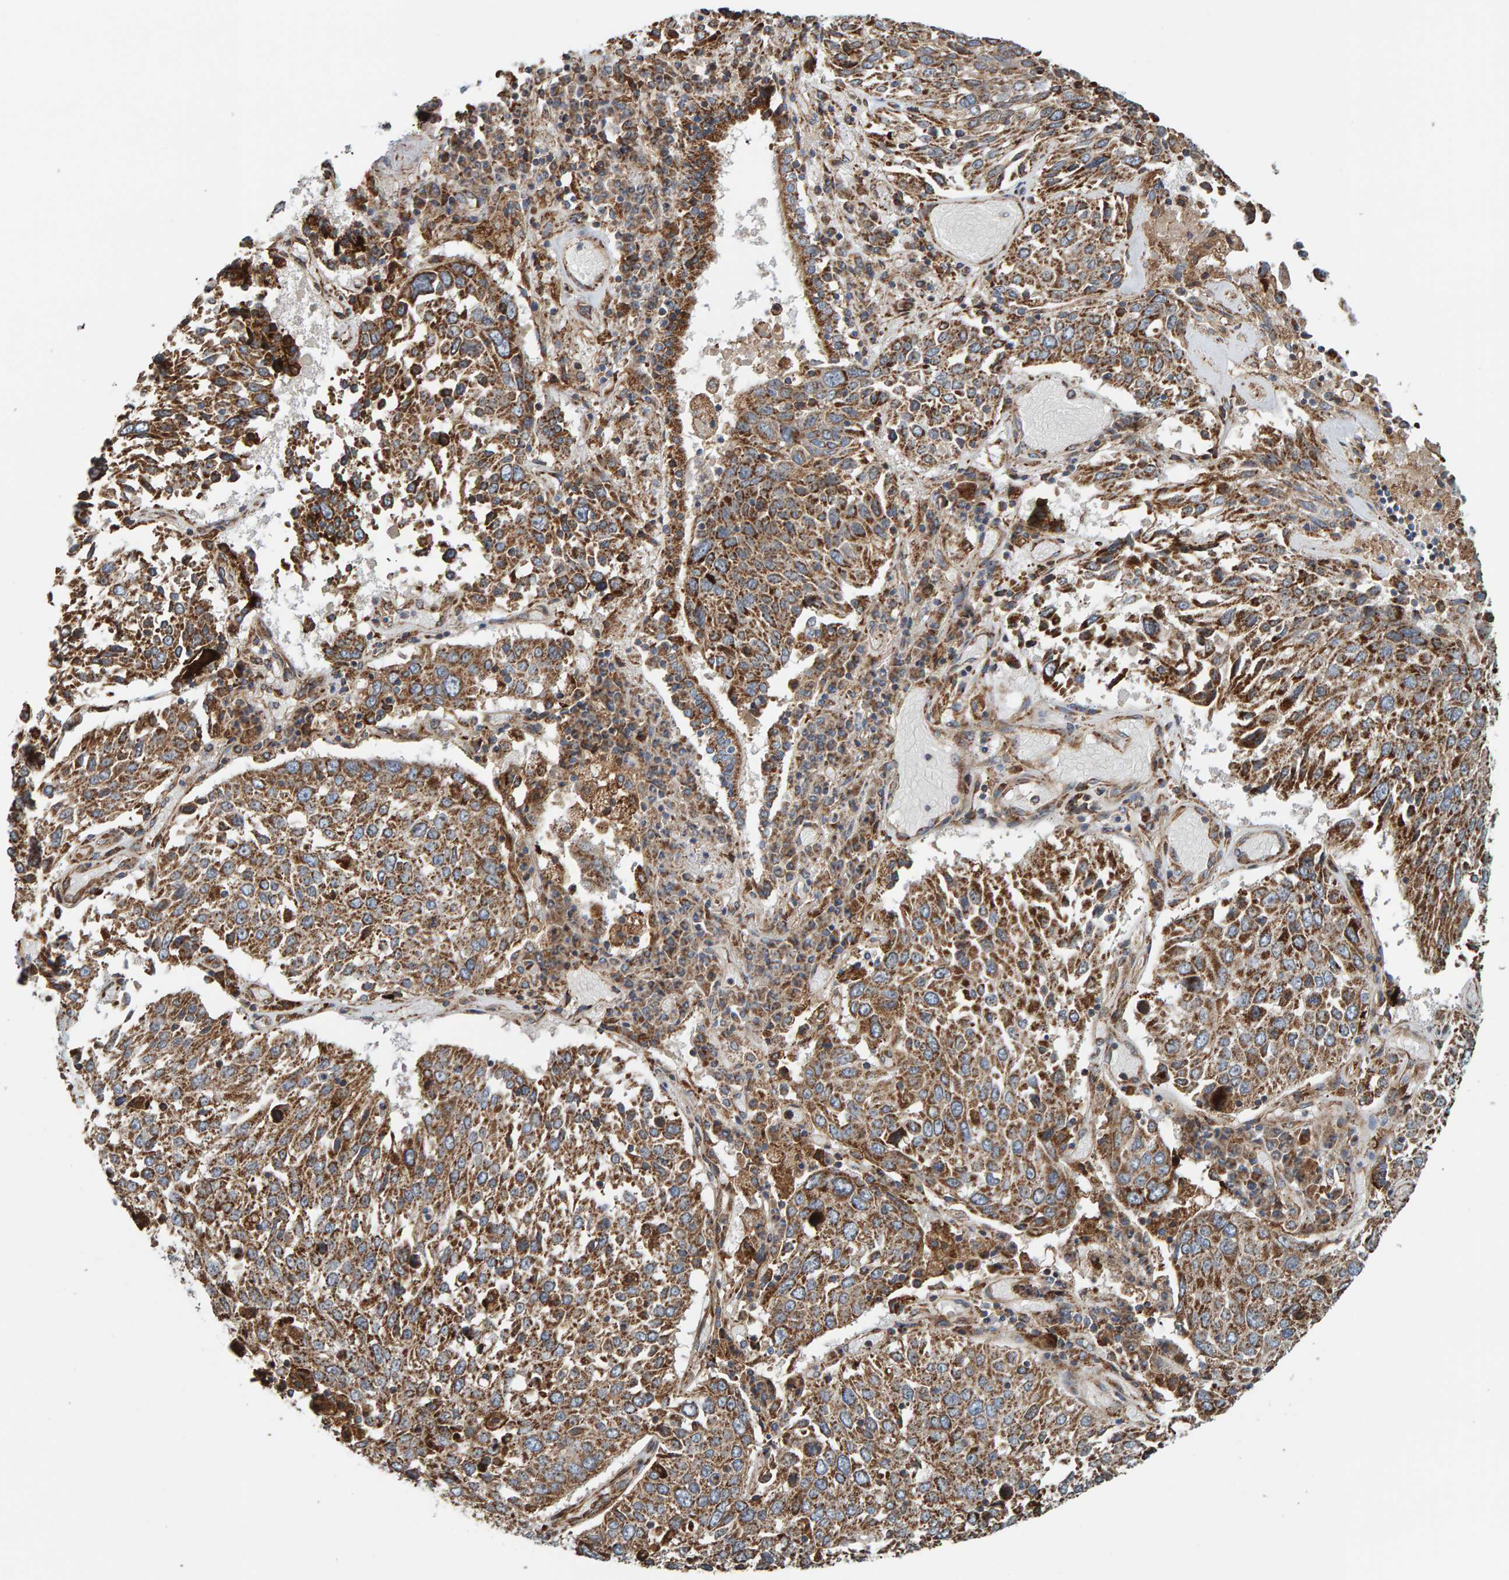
{"staining": {"intensity": "strong", "quantity": ">75%", "location": "cytoplasmic/membranous"}, "tissue": "lung cancer", "cell_type": "Tumor cells", "image_type": "cancer", "snomed": [{"axis": "morphology", "description": "Squamous cell carcinoma, NOS"}, {"axis": "topography", "description": "Lung"}], "caption": "IHC (DAB (3,3'-diaminobenzidine)) staining of lung cancer exhibits strong cytoplasmic/membranous protein expression in approximately >75% of tumor cells.", "gene": "MRPL45", "patient": {"sex": "male", "age": 65}}